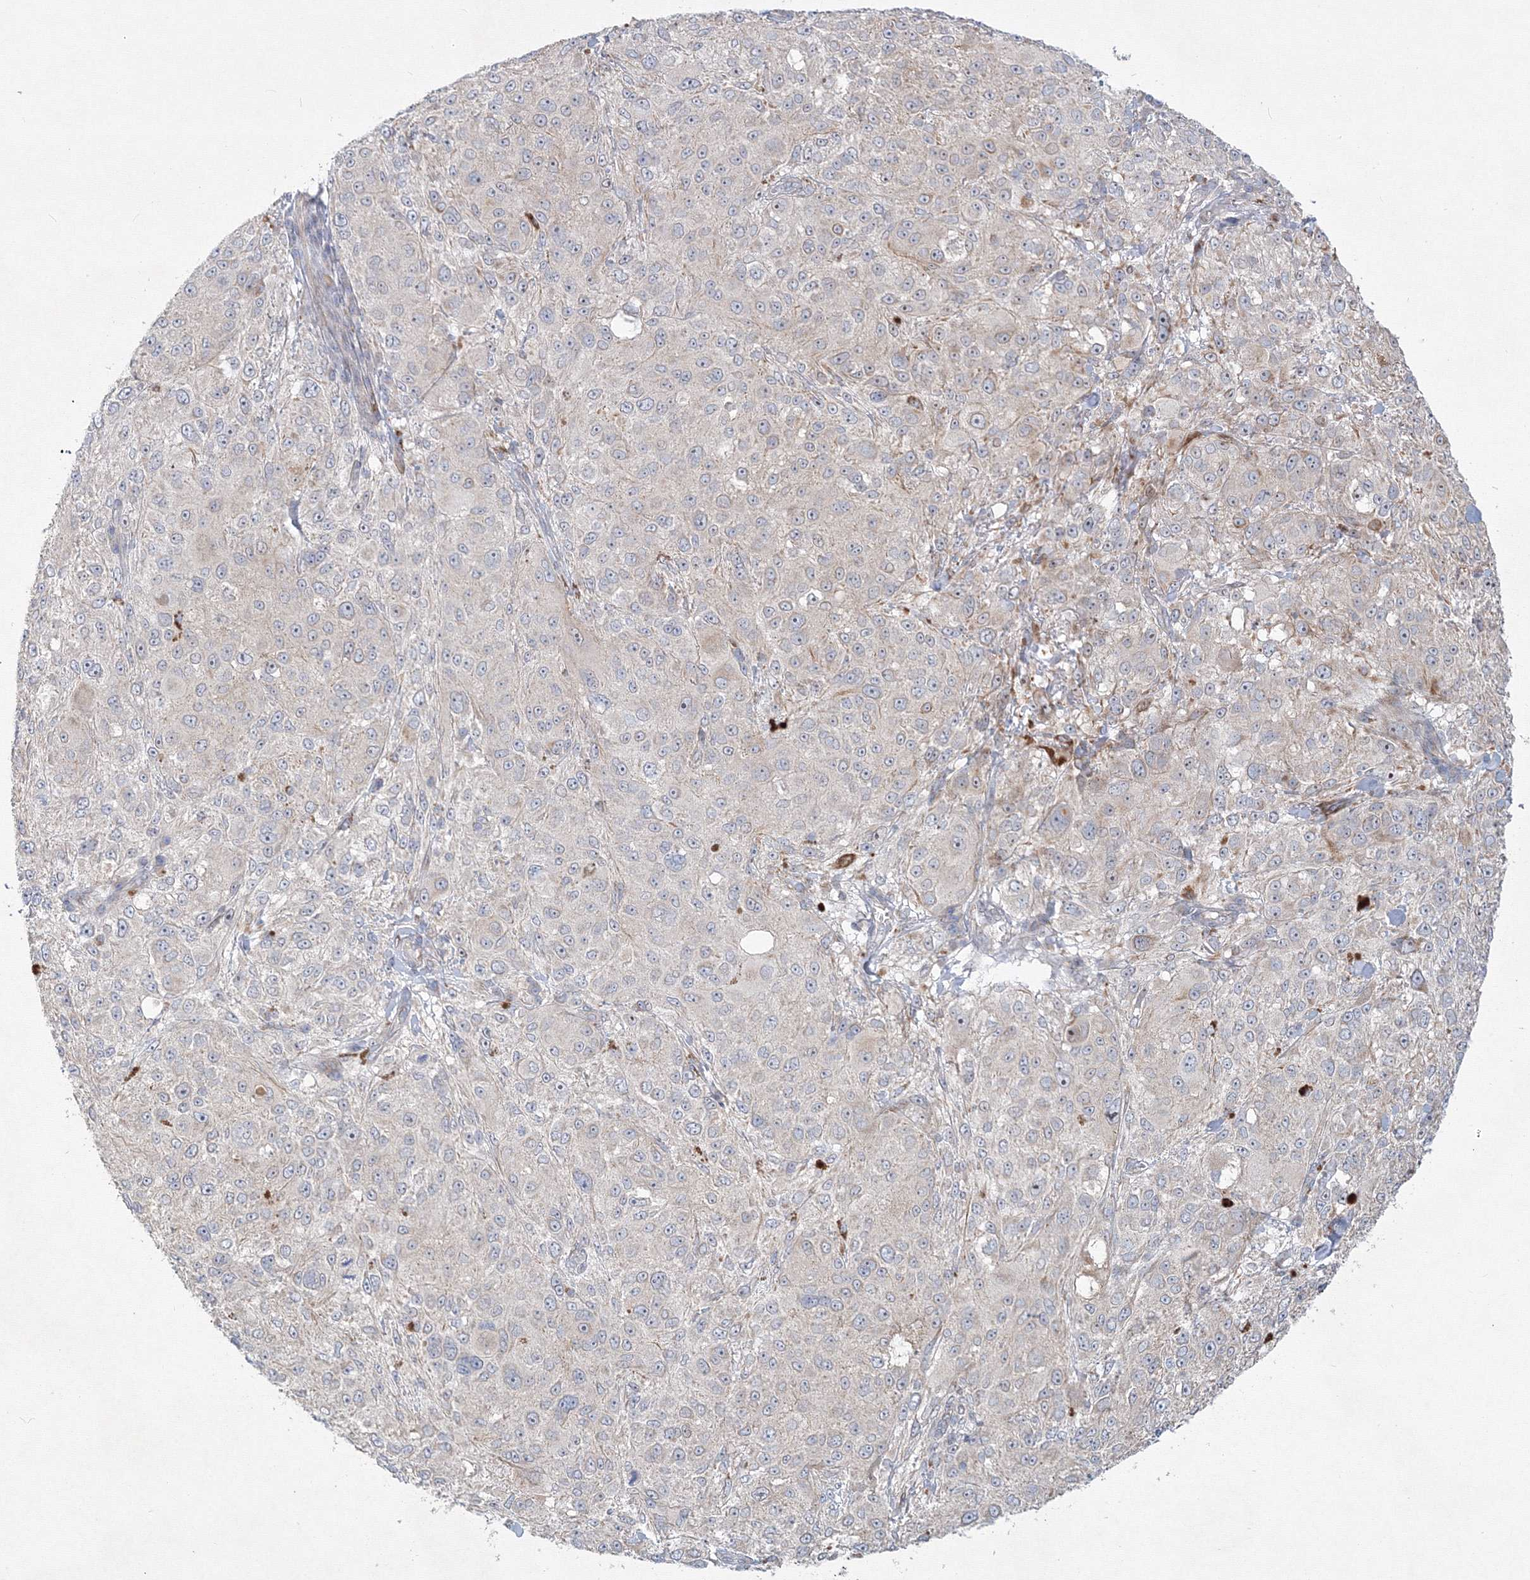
{"staining": {"intensity": "weak", "quantity": "<25%", "location": "cytoplasmic/membranous"}, "tissue": "melanoma", "cell_type": "Tumor cells", "image_type": "cancer", "snomed": [{"axis": "morphology", "description": "Necrosis, NOS"}, {"axis": "morphology", "description": "Malignant melanoma, NOS"}, {"axis": "topography", "description": "Skin"}], "caption": "Immunohistochemistry photomicrograph of malignant melanoma stained for a protein (brown), which exhibits no positivity in tumor cells.", "gene": "WDR49", "patient": {"sex": "female", "age": 87}}